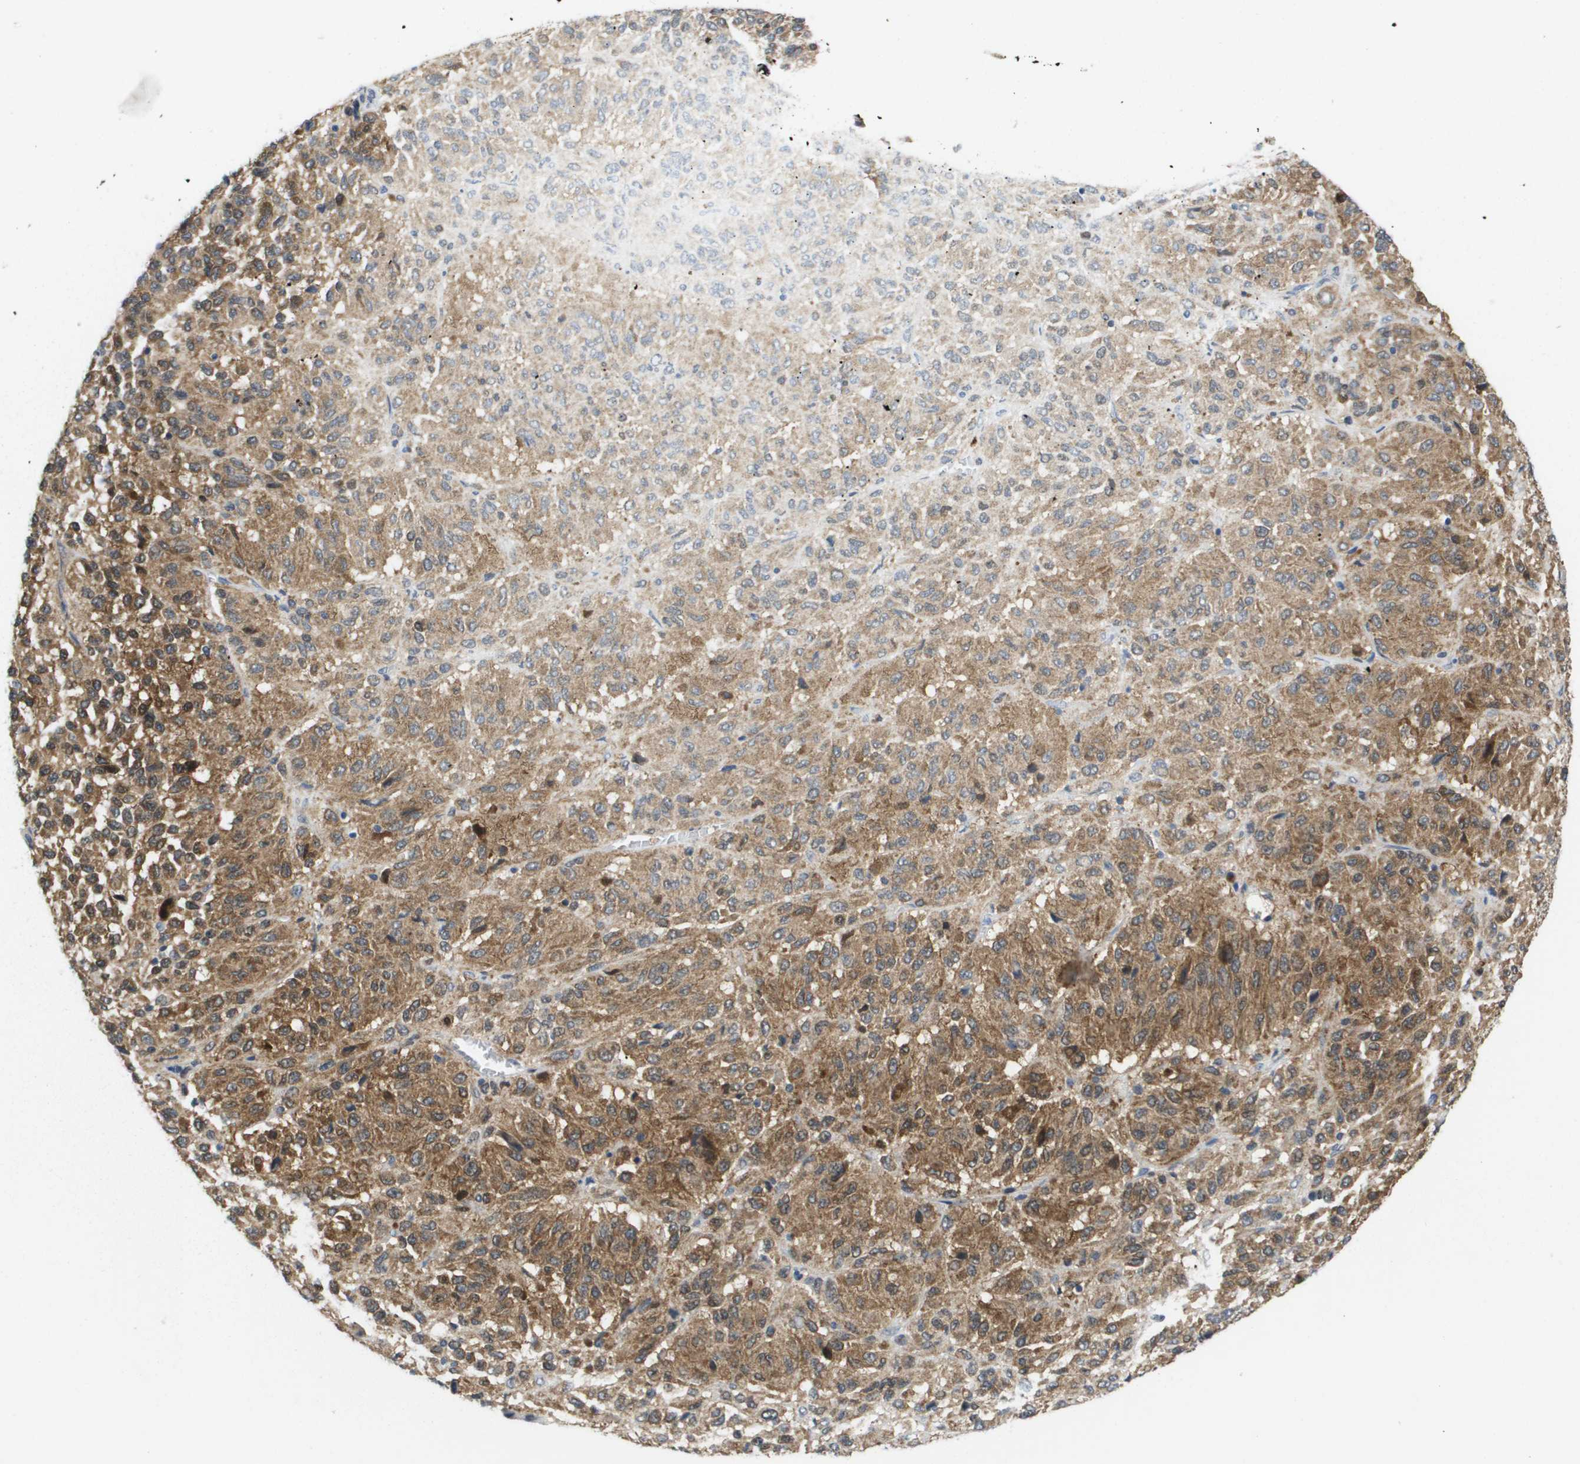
{"staining": {"intensity": "moderate", "quantity": ">75%", "location": "cytoplasmic/membranous"}, "tissue": "melanoma", "cell_type": "Tumor cells", "image_type": "cancer", "snomed": [{"axis": "morphology", "description": "Malignant melanoma, Metastatic site"}, {"axis": "topography", "description": "Lung"}], "caption": "Immunohistochemistry (IHC) staining of melanoma, which shows medium levels of moderate cytoplasmic/membranous staining in approximately >75% of tumor cells indicating moderate cytoplasmic/membranous protein expression. The staining was performed using DAB (3,3'-diaminobenzidine) (brown) for protein detection and nuclei were counterstained in hematoxylin (blue).", "gene": "FKBP4", "patient": {"sex": "male", "age": 64}}